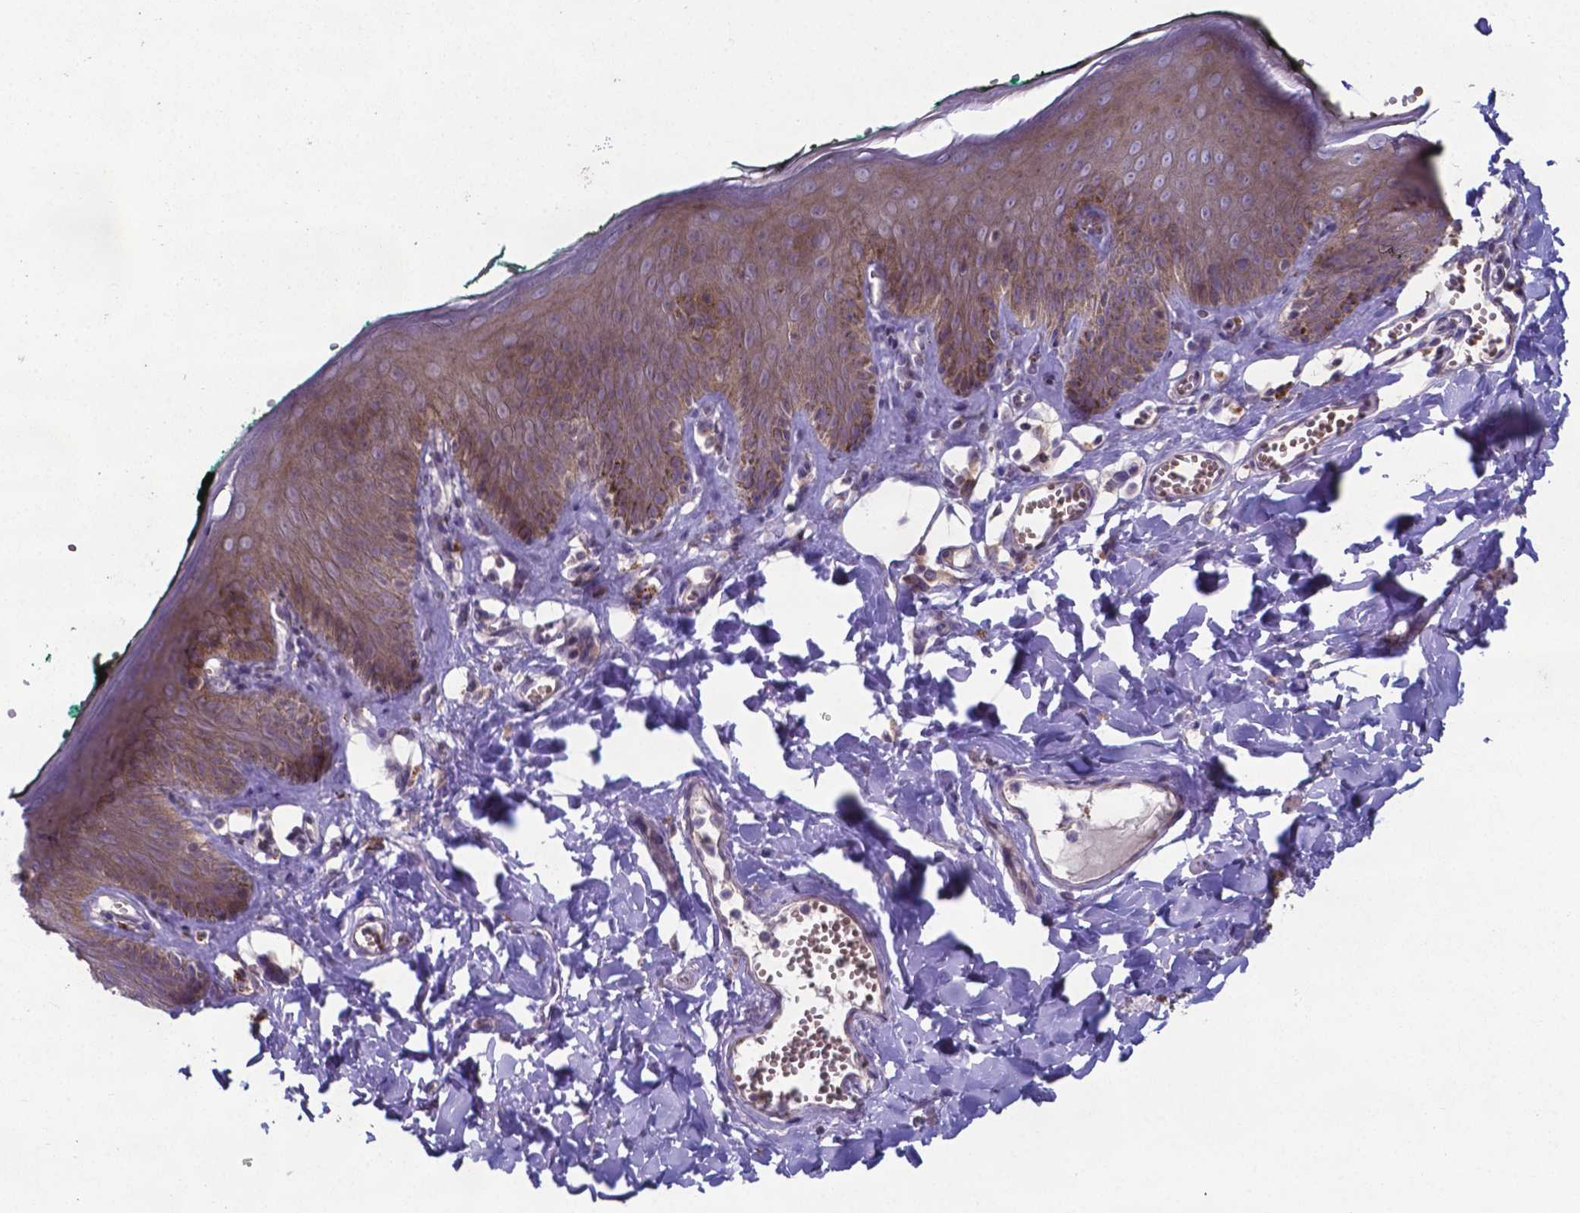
{"staining": {"intensity": "moderate", "quantity": ">75%", "location": "cytoplasmic/membranous"}, "tissue": "skin", "cell_type": "Epidermal cells", "image_type": "normal", "snomed": [{"axis": "morphology", "description": "Normal tissue, NOS"}, {"axis": "topography", "description": "Vulva"}, {"axis": "topography", "description": "Peripheral nerve tissue"}], "caption": "Unremarkable skin was stained to show a protein in brown. There is medium levels of moderate cytoplasmic/membranous expression in about >75% of epidermal cells.", "gene": "TYRO3", "patient": {"sex": "female", "age": 66}}